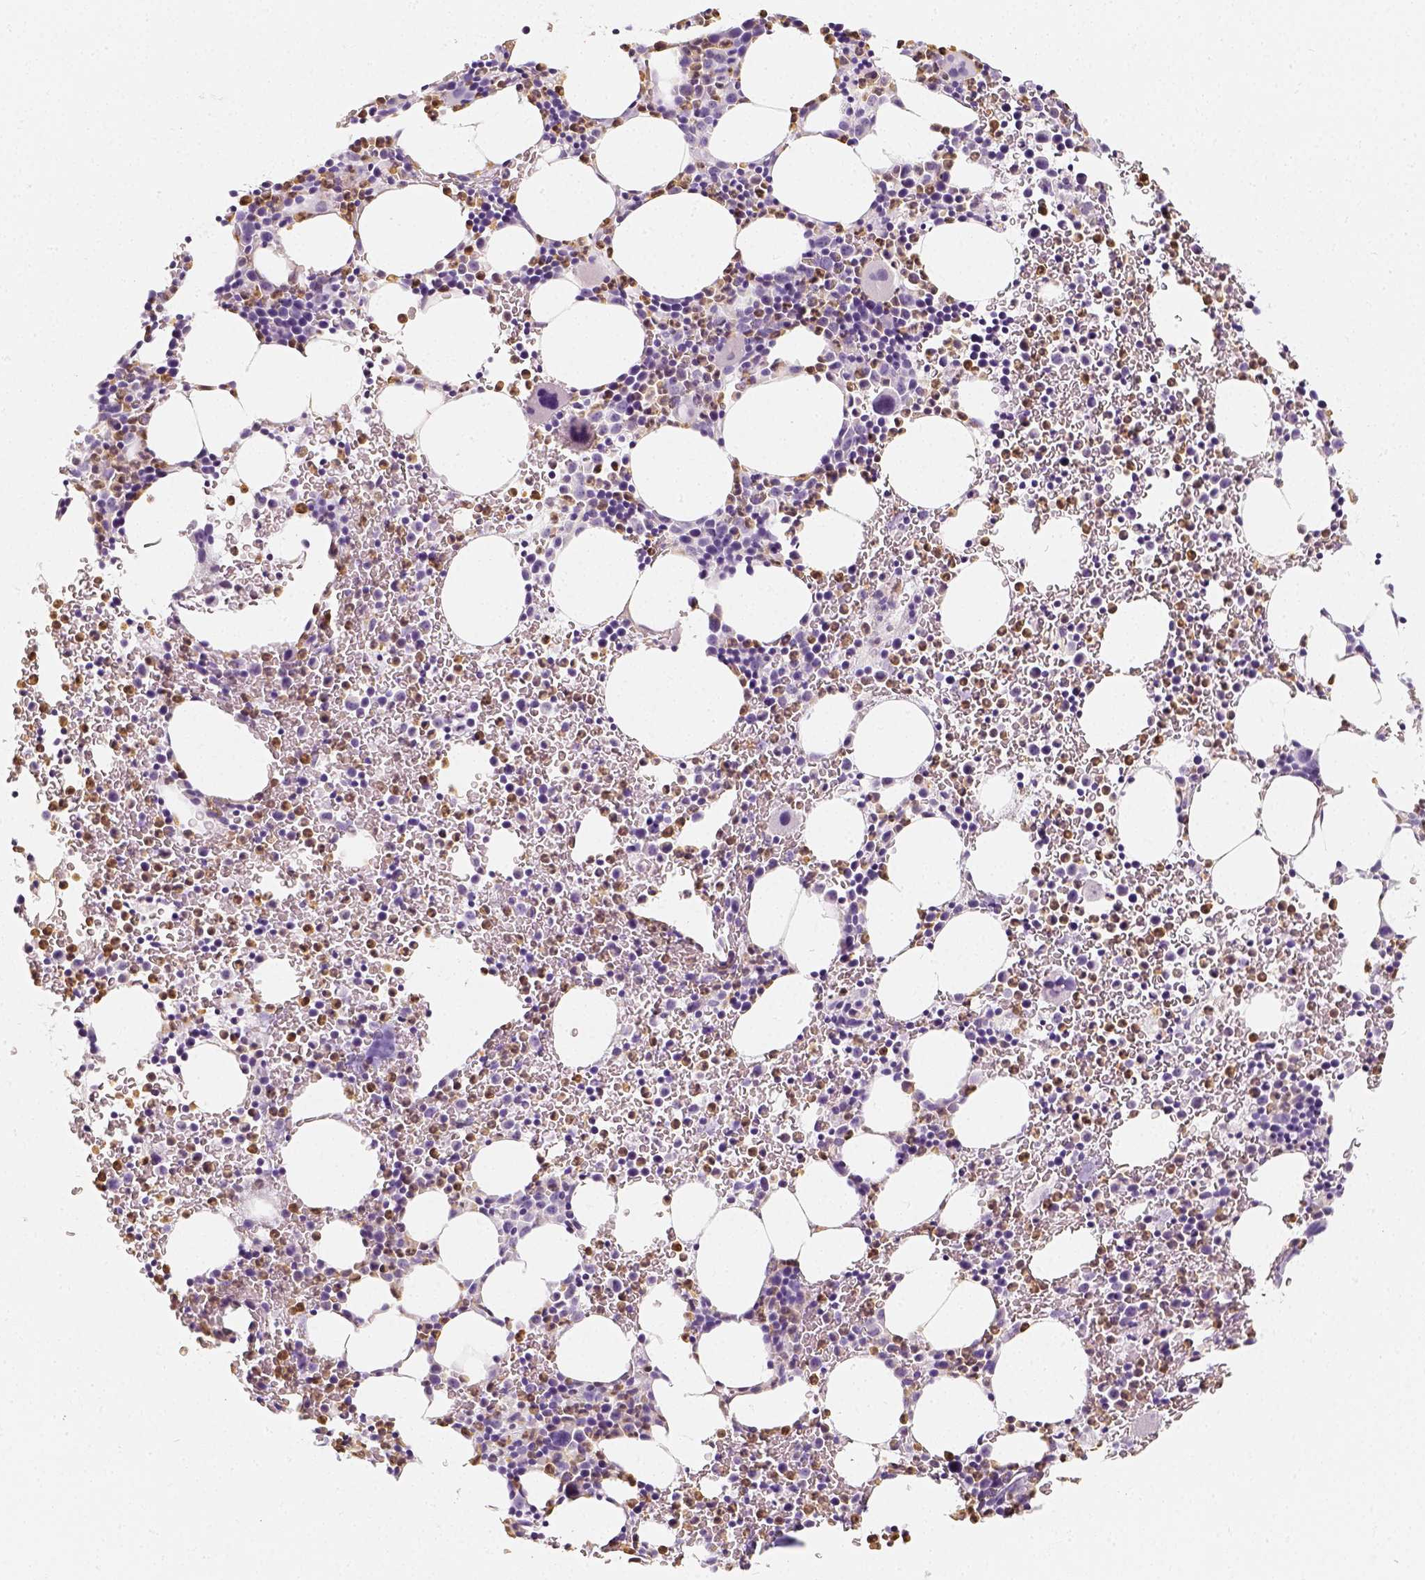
{"staining": {"intensity": "moderate", "quantity": "25%-75%", "location": "cytoplasmic/membranous"}, "tissue": "bone marrow", "cell_type": "Hematopoietic cells", "image_type": "normal", "snomed": [{"axis": "morphology", "description": "Normal tissue, NOS"}, {"axis": "topography", "description": "Bone marrow"}], "caption": "Immunohistochemistry (DAB) staining of normal bone marrow displays moderate cytoplasmic/membranous protein expression in about 25%-75% of hematopoietic cells.", "gene": "NECAB2", "patient": {"sex": "male", "age": 58}}